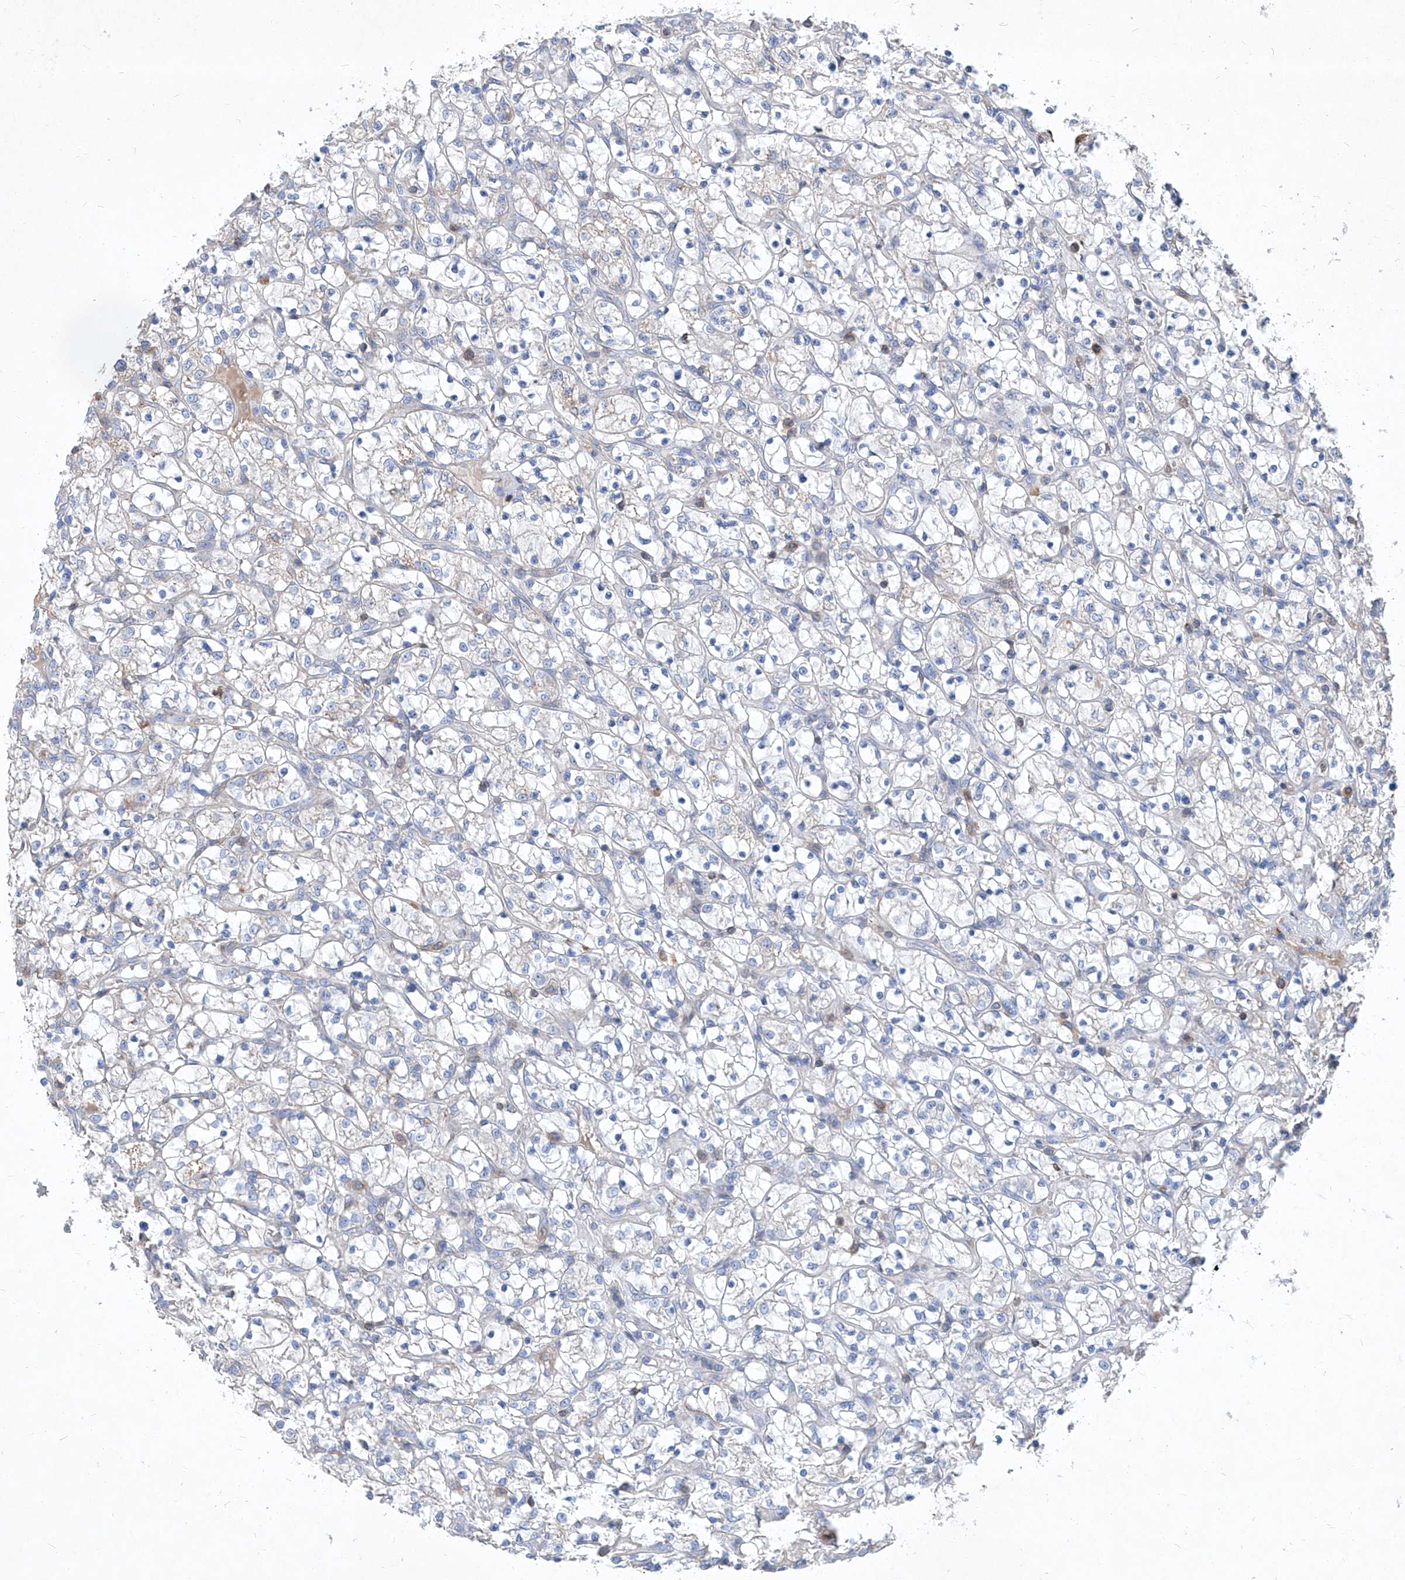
{"staining": {"intensity": "negative", "quantity": "none", "location": "none"}, "tissue": "renal cancer", "cell_type": "Tumor cells", "image_type": "cancer", "snomed": [{"axis": "morphology", "description": "Adenocarcinoma, NOS"}, {"axis": "topography", "description": "Kidney"}], "caption": "Tumor cells are negative for protein expression in human renal cancer.", "gene": "EPHA8", "patient": {"sex": "female", "age": 69}}